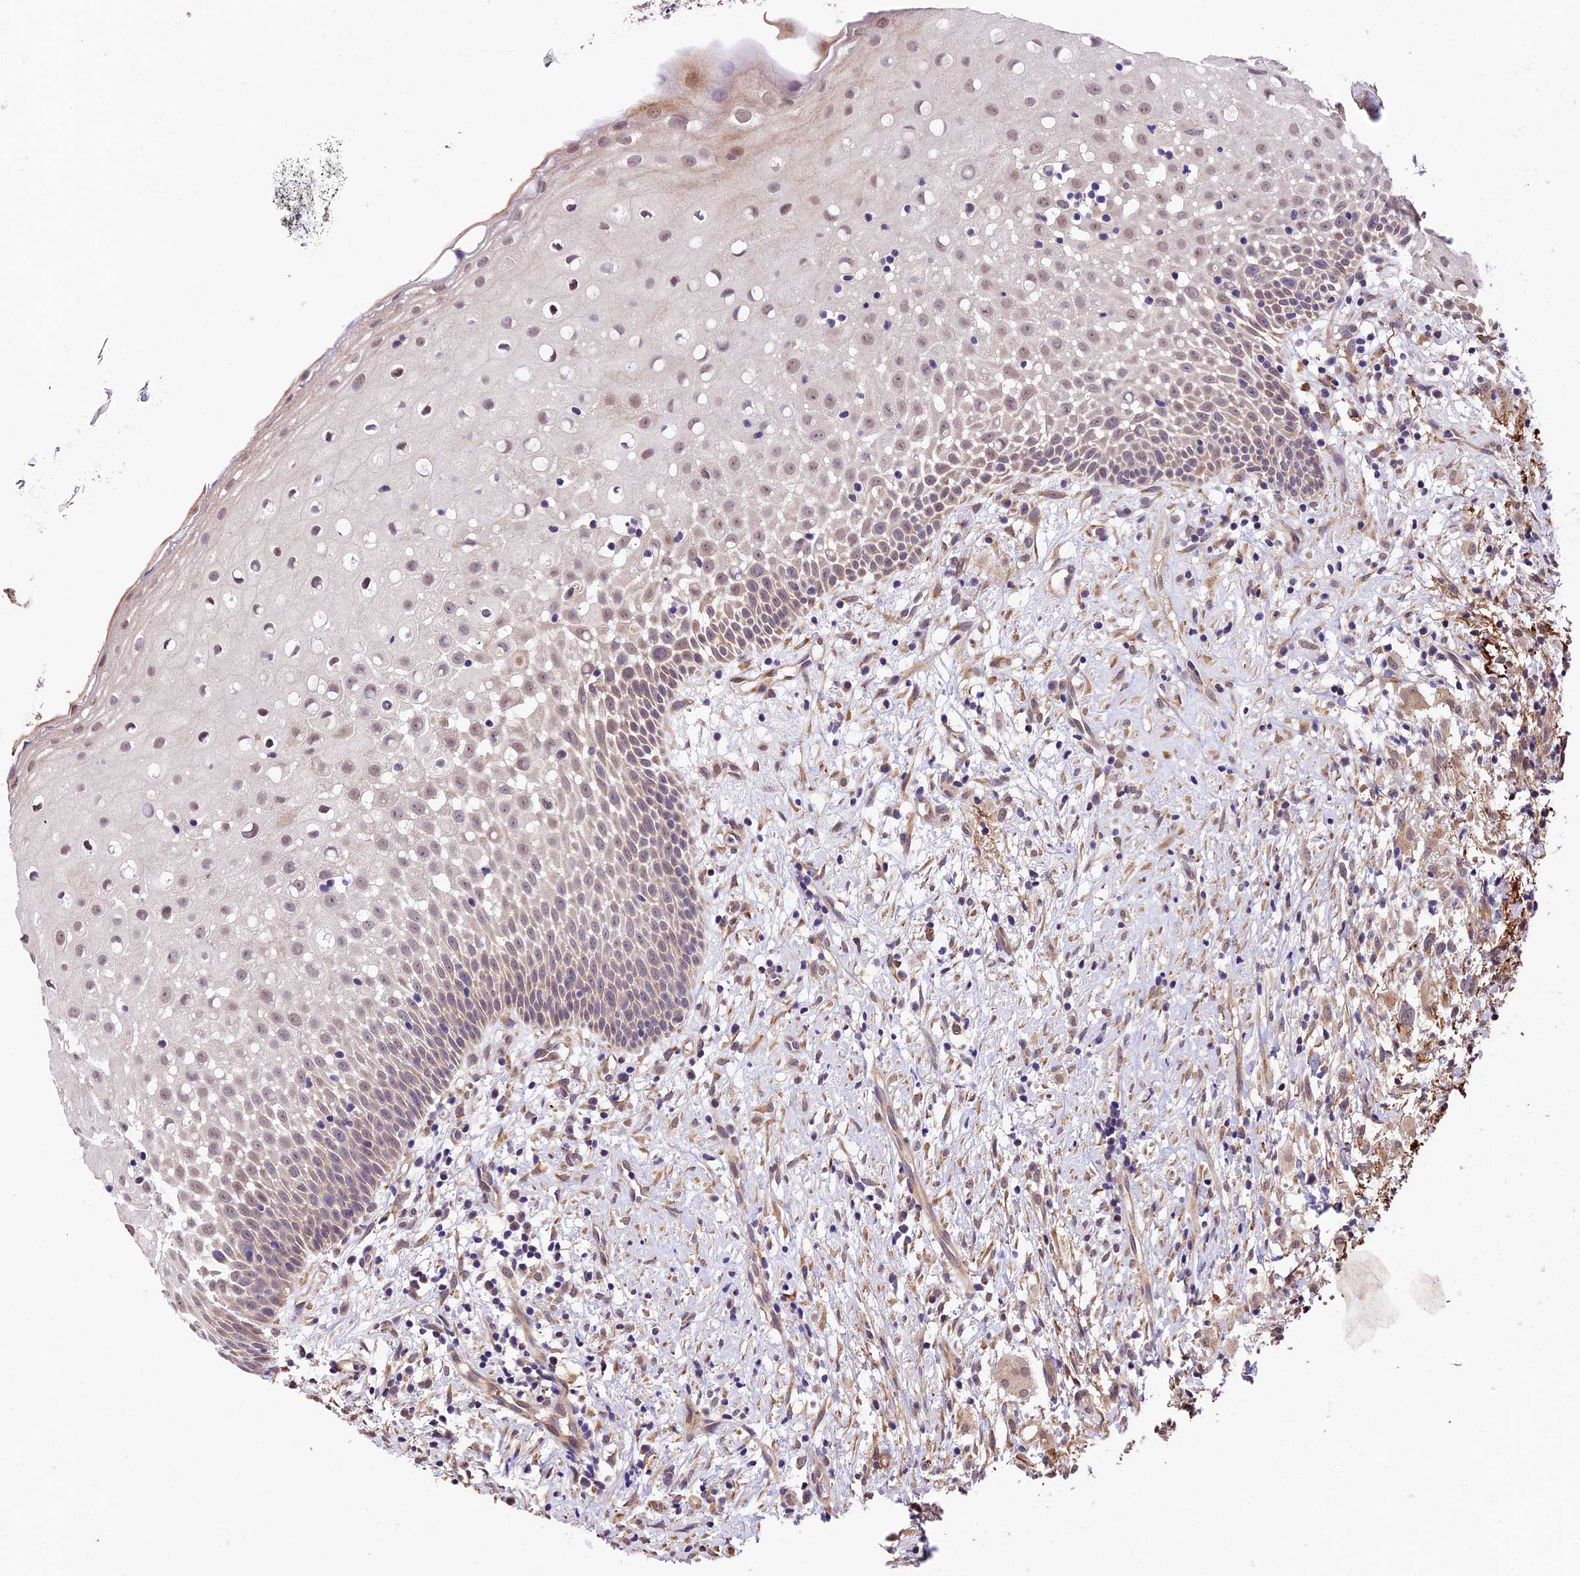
{"staining": {"intensity": "weak", "quantity": "<25%", "location": "cytoplasmic/membranous"}, "tissue": "oral mucosa", "cell_type": "Squamous epithelial cells", "image_type": "normal", "snomed": [{"axis": "morphology", "description": "Normal tissue, NOS"}, {"axis": "topography", "description": "Oral tissue"}], "caption": "Immunohistochemistry of normal oral mucosa displays no expression in squamous epithelial cells.", "gene": "LSM7", "patient": {"sex": "female", "age": 69}}